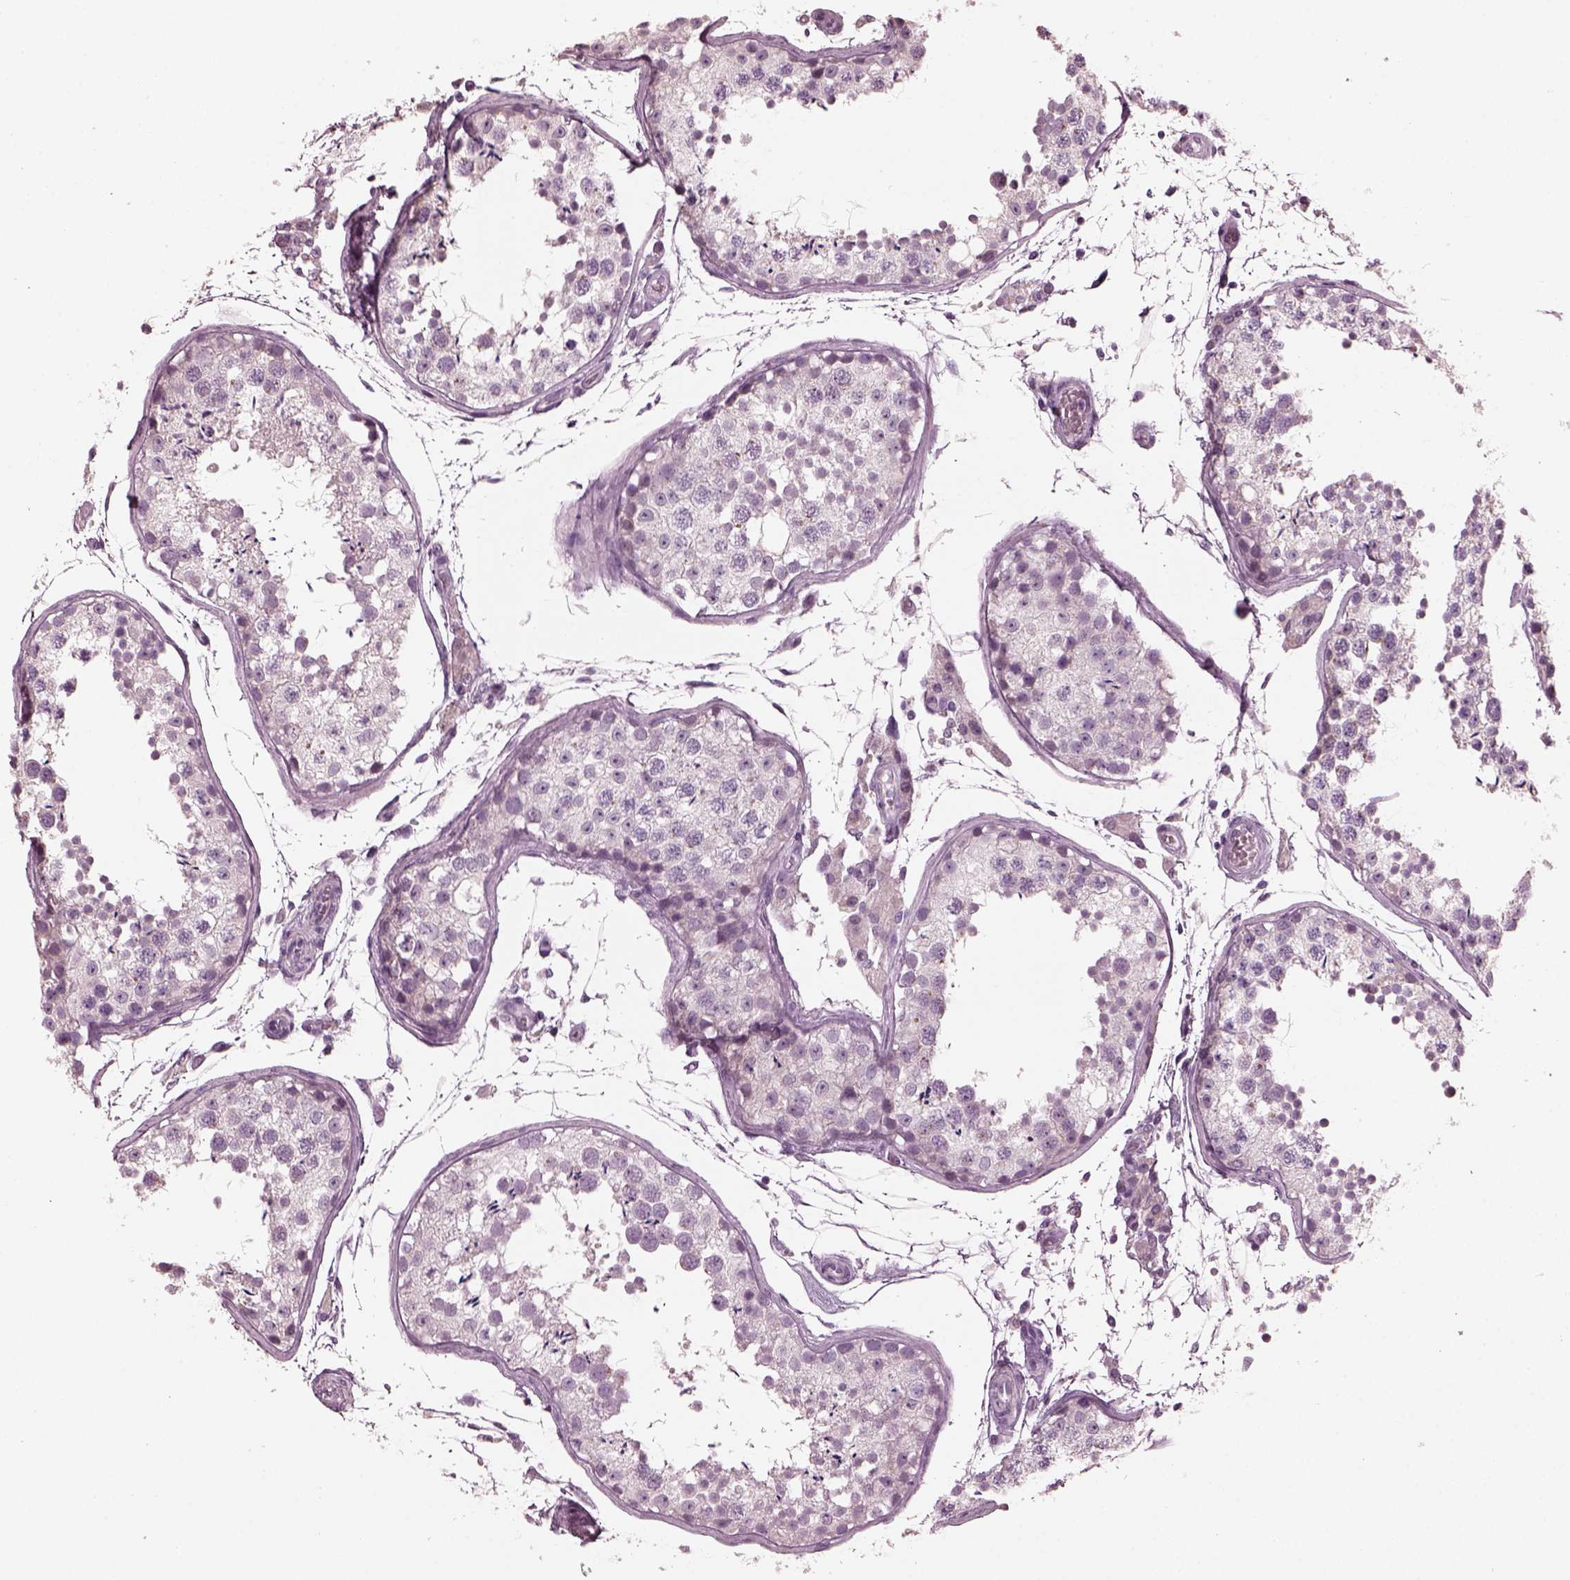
{"staining": {"intensity": "negative", "quantity": "none", "location": "none"}, "tissue": "testis", "cell_type": "Cells in seminiferous ducts", "image_type": "normal", "snomed": [{"axis": "morphology", "description": "Normal tissue, NOS"}, {"axis": "topography", "description": "Testis"}], "caption": "DAB (3,3'-diaminobenzidine) immunohistochemical staining of normal human testis displays no significant staining in cells in seminiferous ducts. (DAB (3,3'-diaminobenzidine) immunohistochemistry (IHC) visualized using brightfield microscopy, high magnification).", "gene": "SLAMF8", "patient": {"sex": "male", "age": 29}}